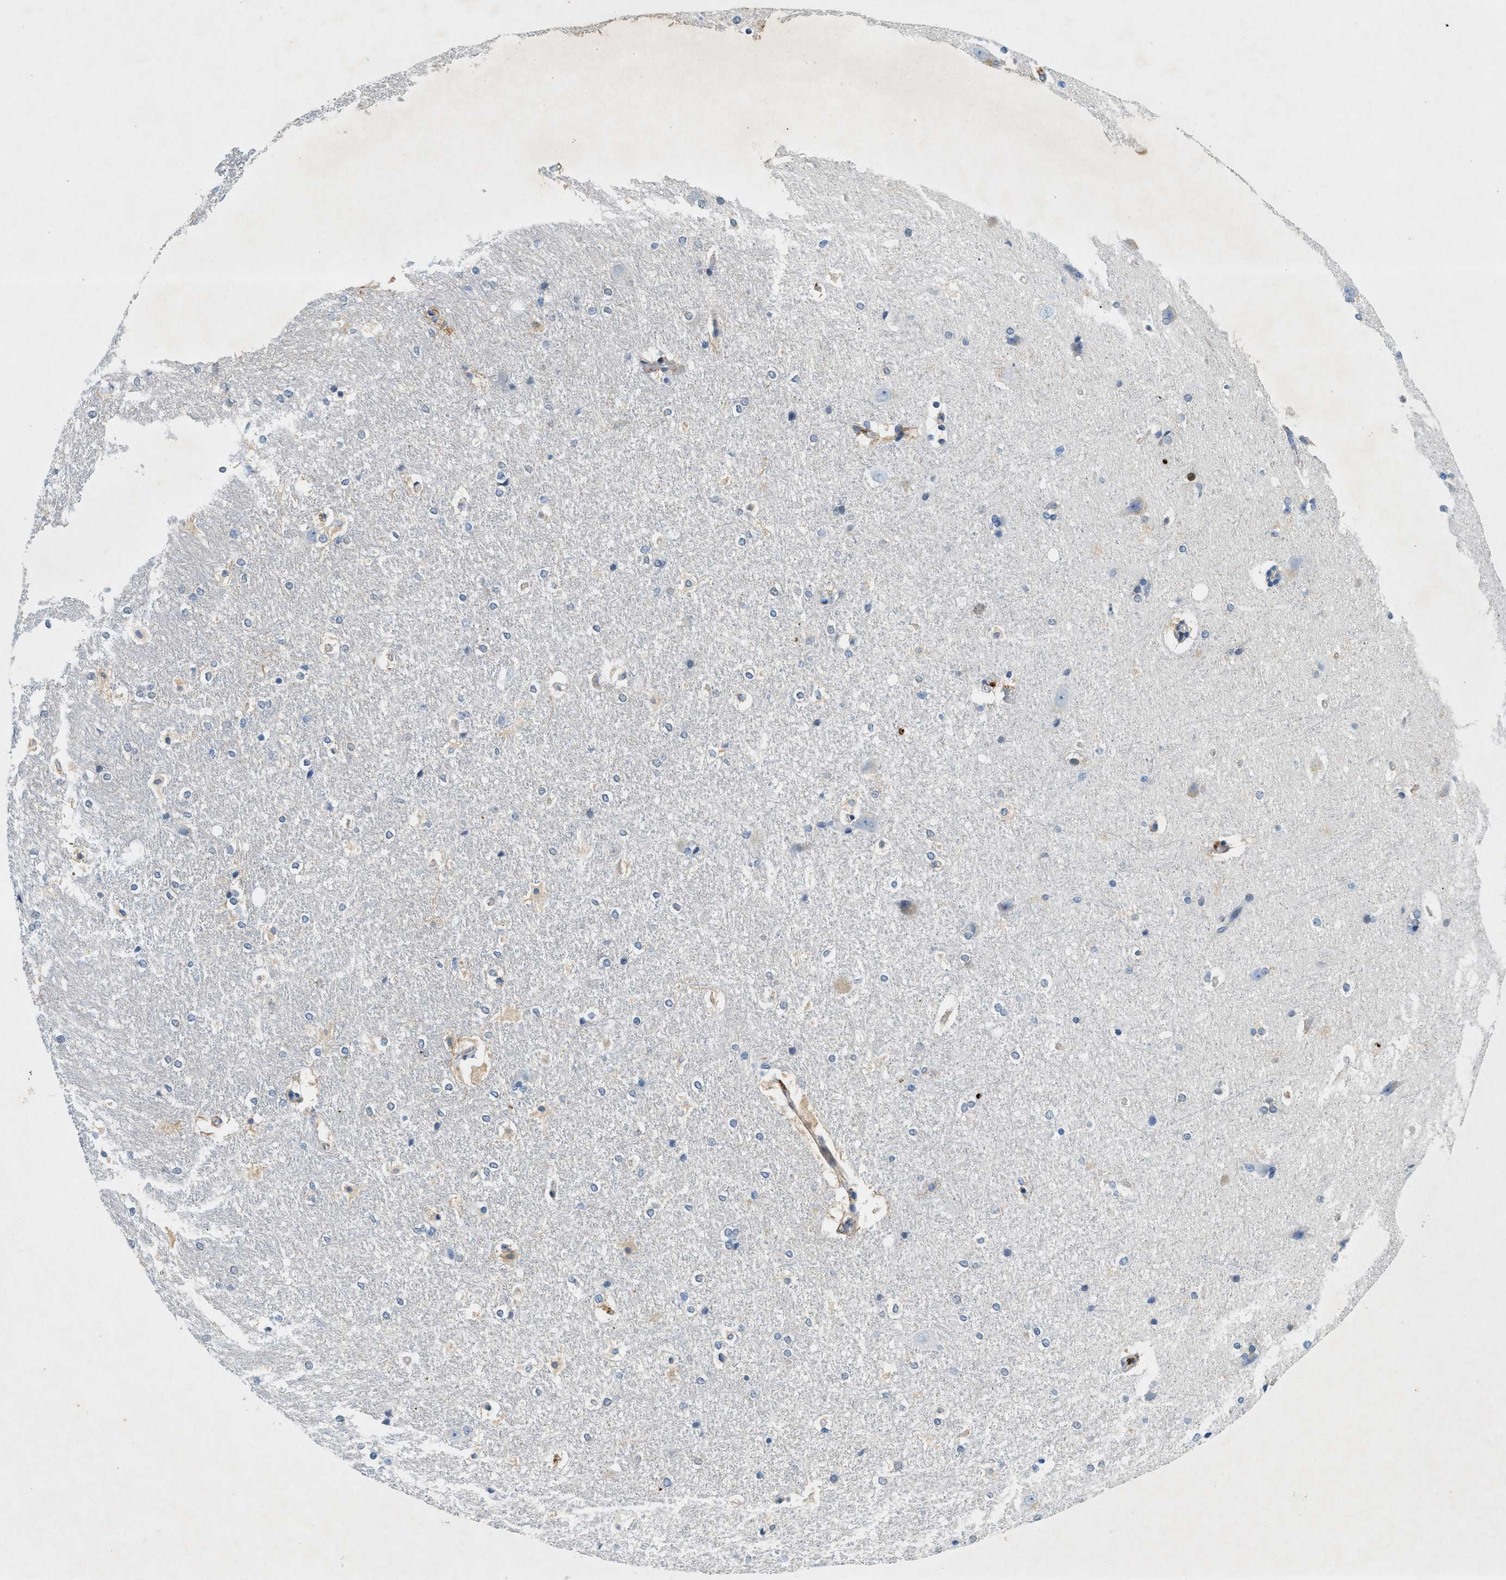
{"staining": {"intensity": "negative", "quantity": "none", "location": "none"}, "tissue": "hippocampus", "cell_type": "Glial cells", "image_type": "normal", "snomed": [{"axis": "morphology", "description": "Normal tissue, NOS"}, {"axis": "topography", "description": "Hippocampus"}], "caption": "The photomicrograph exhibits no staining of glial cells in unremarkable hippocampus.", "gene": "ZDHHC13", "patient": {"sex": "female", "age": 19}}